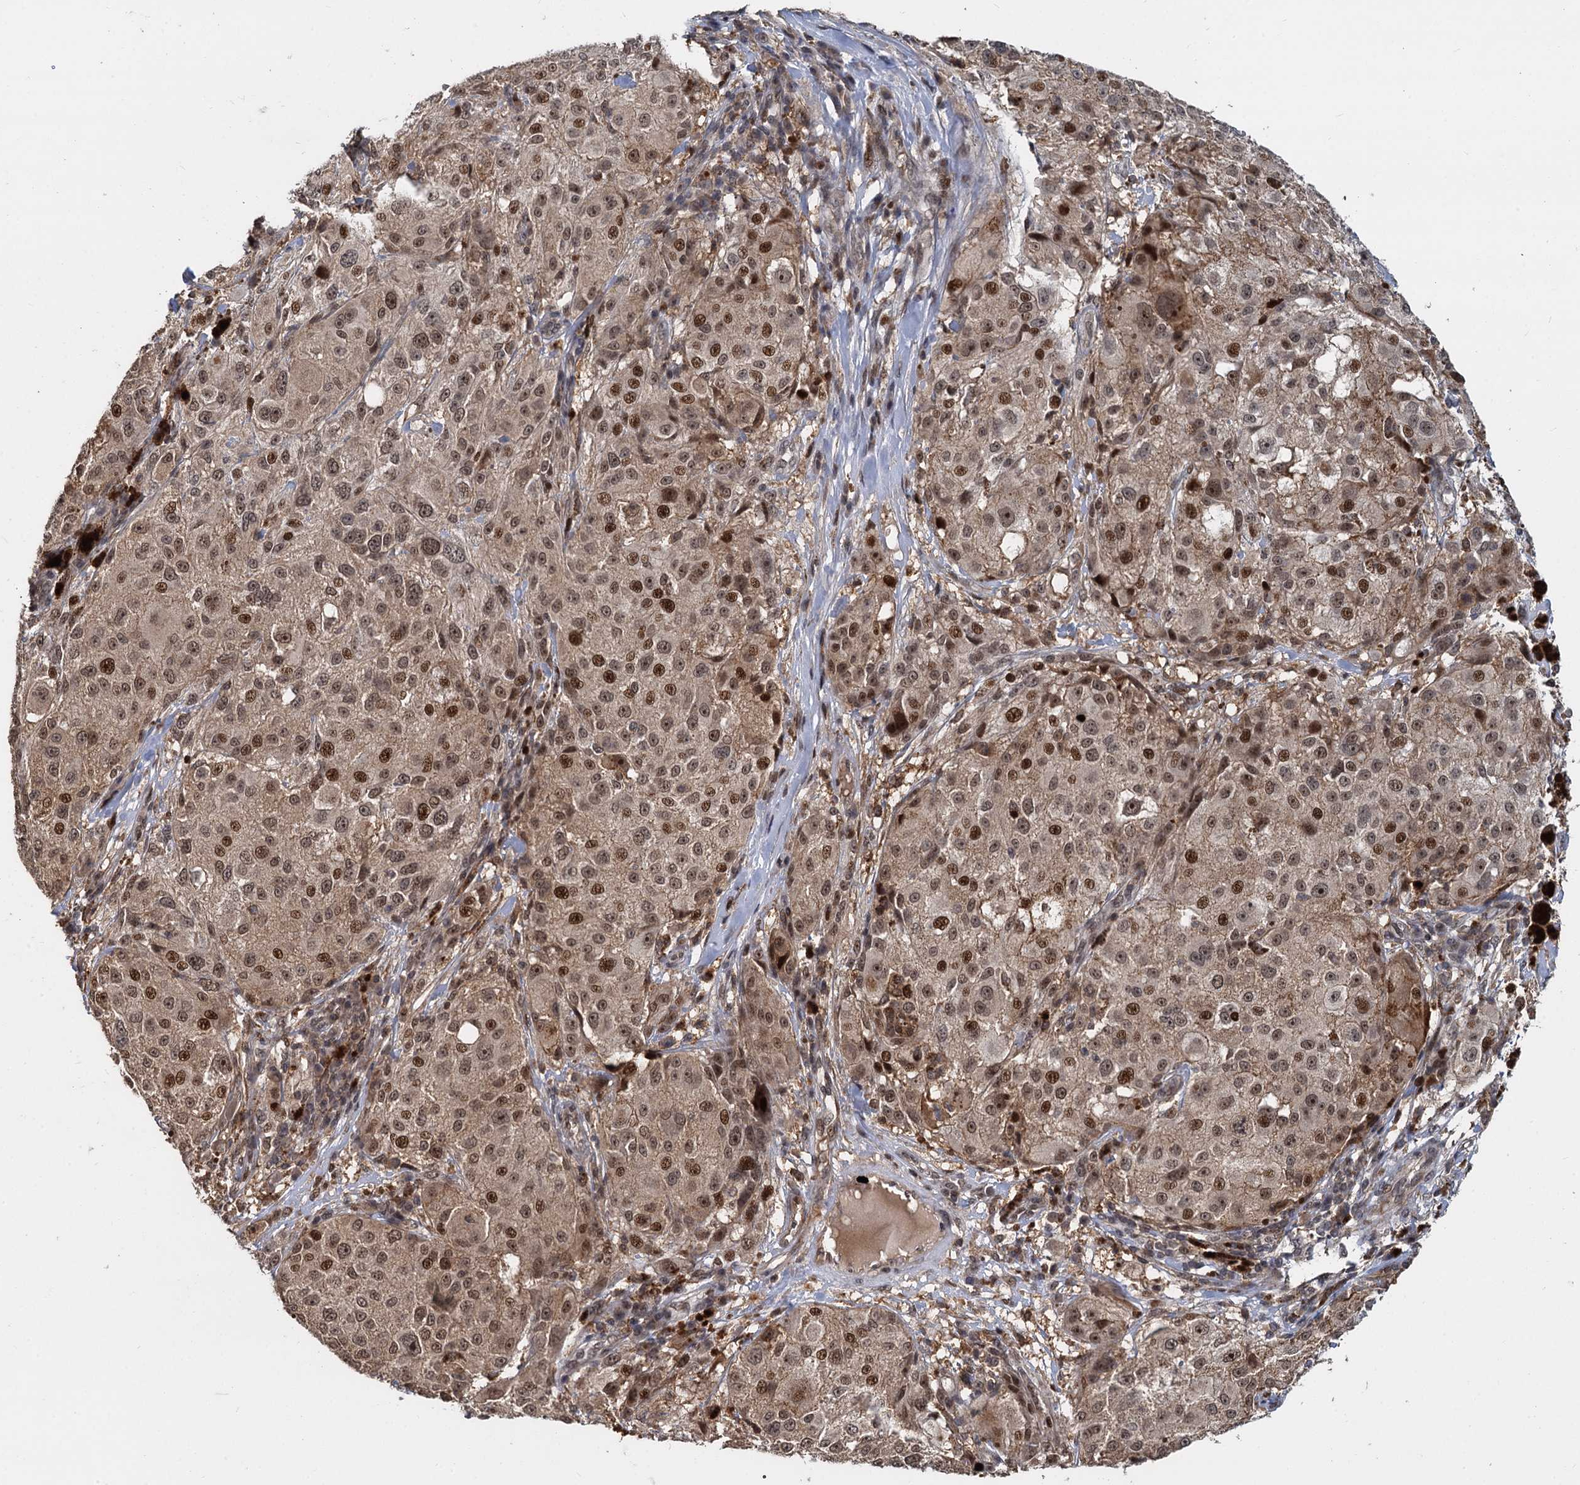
{"staining": {"intensity": "moderate", "quantity": ">75%", "location": "nuclear"}, "tissue": "melanoma", "cell_type": "Tumor cells", "image_type": "cancer", "snomed": [{"axis": "morphology", "description": "Necrosis, NOS"}, {"axis": "morphology", "description": "Malignant melanoma, NOS"}, {"axis": "topography", "description": "Skin"}], "caption": "Immunohistochemical staining of human melanoma demonstrates moderate nuclear protein expression in approximately >75% of tumor cells.", "gene": "FANCI", "patient": {"sex": "female", "age": 87}}